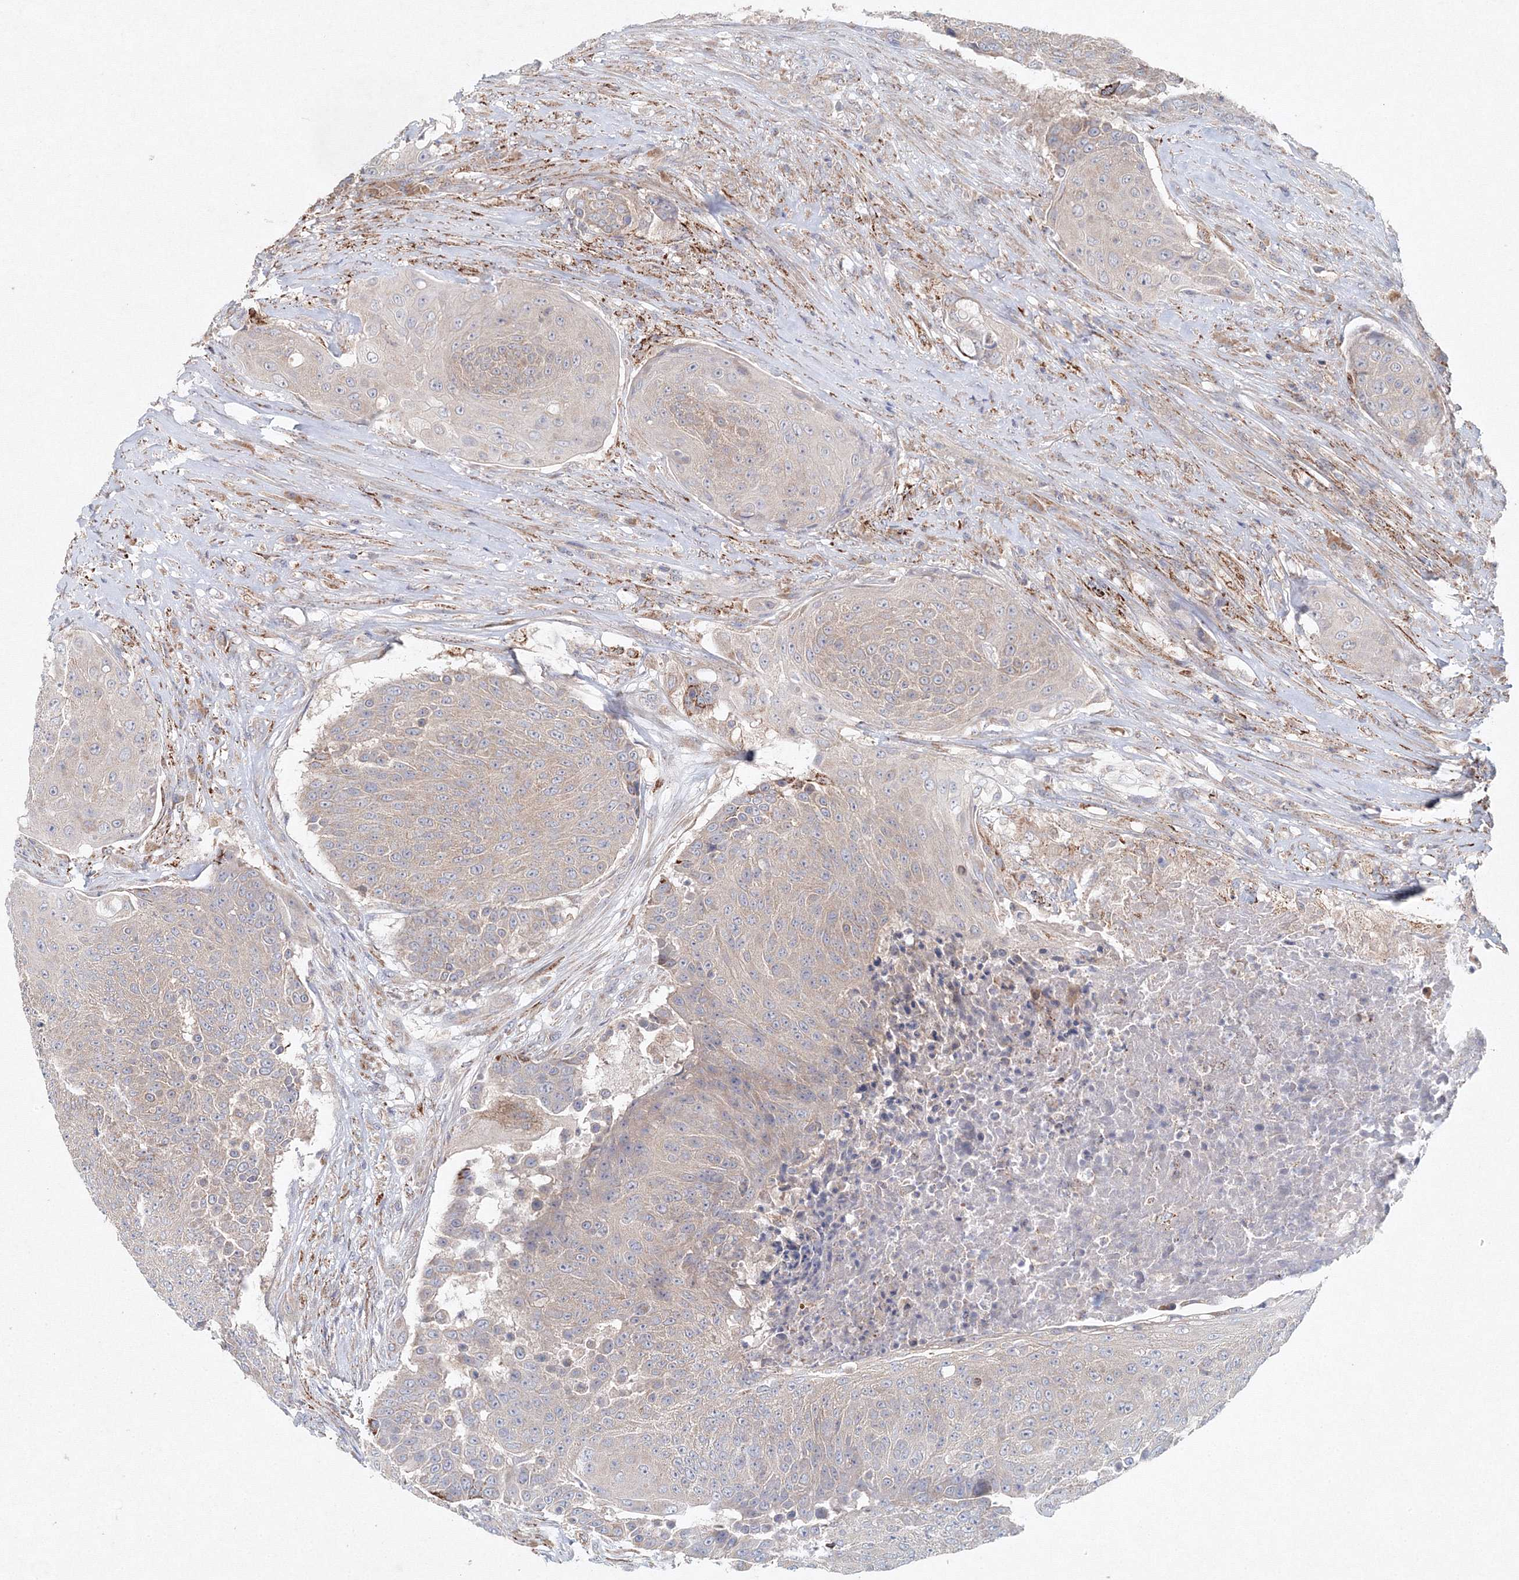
{"staining": {"intensity": "weak", "quantity": "25%-75%", "location": "cytoplasmic/membranous"}, "tissue": "urothelial cancer", "cell_type": "Tumor cells", "image_type": "cancer", "snomed": [{"axis": "morphology", "description": "Urothelial carcinoma, High grade"}, {"axis": "topography", "description": "Urinary bladder"}], "caption": "The immunohistochemical stain labels weak cytoplasmic/membranous expression in tumor cells of urothelial cancer tissue.", "gene": "WDR49", "patient": {"sex": "female", "age": 63}}